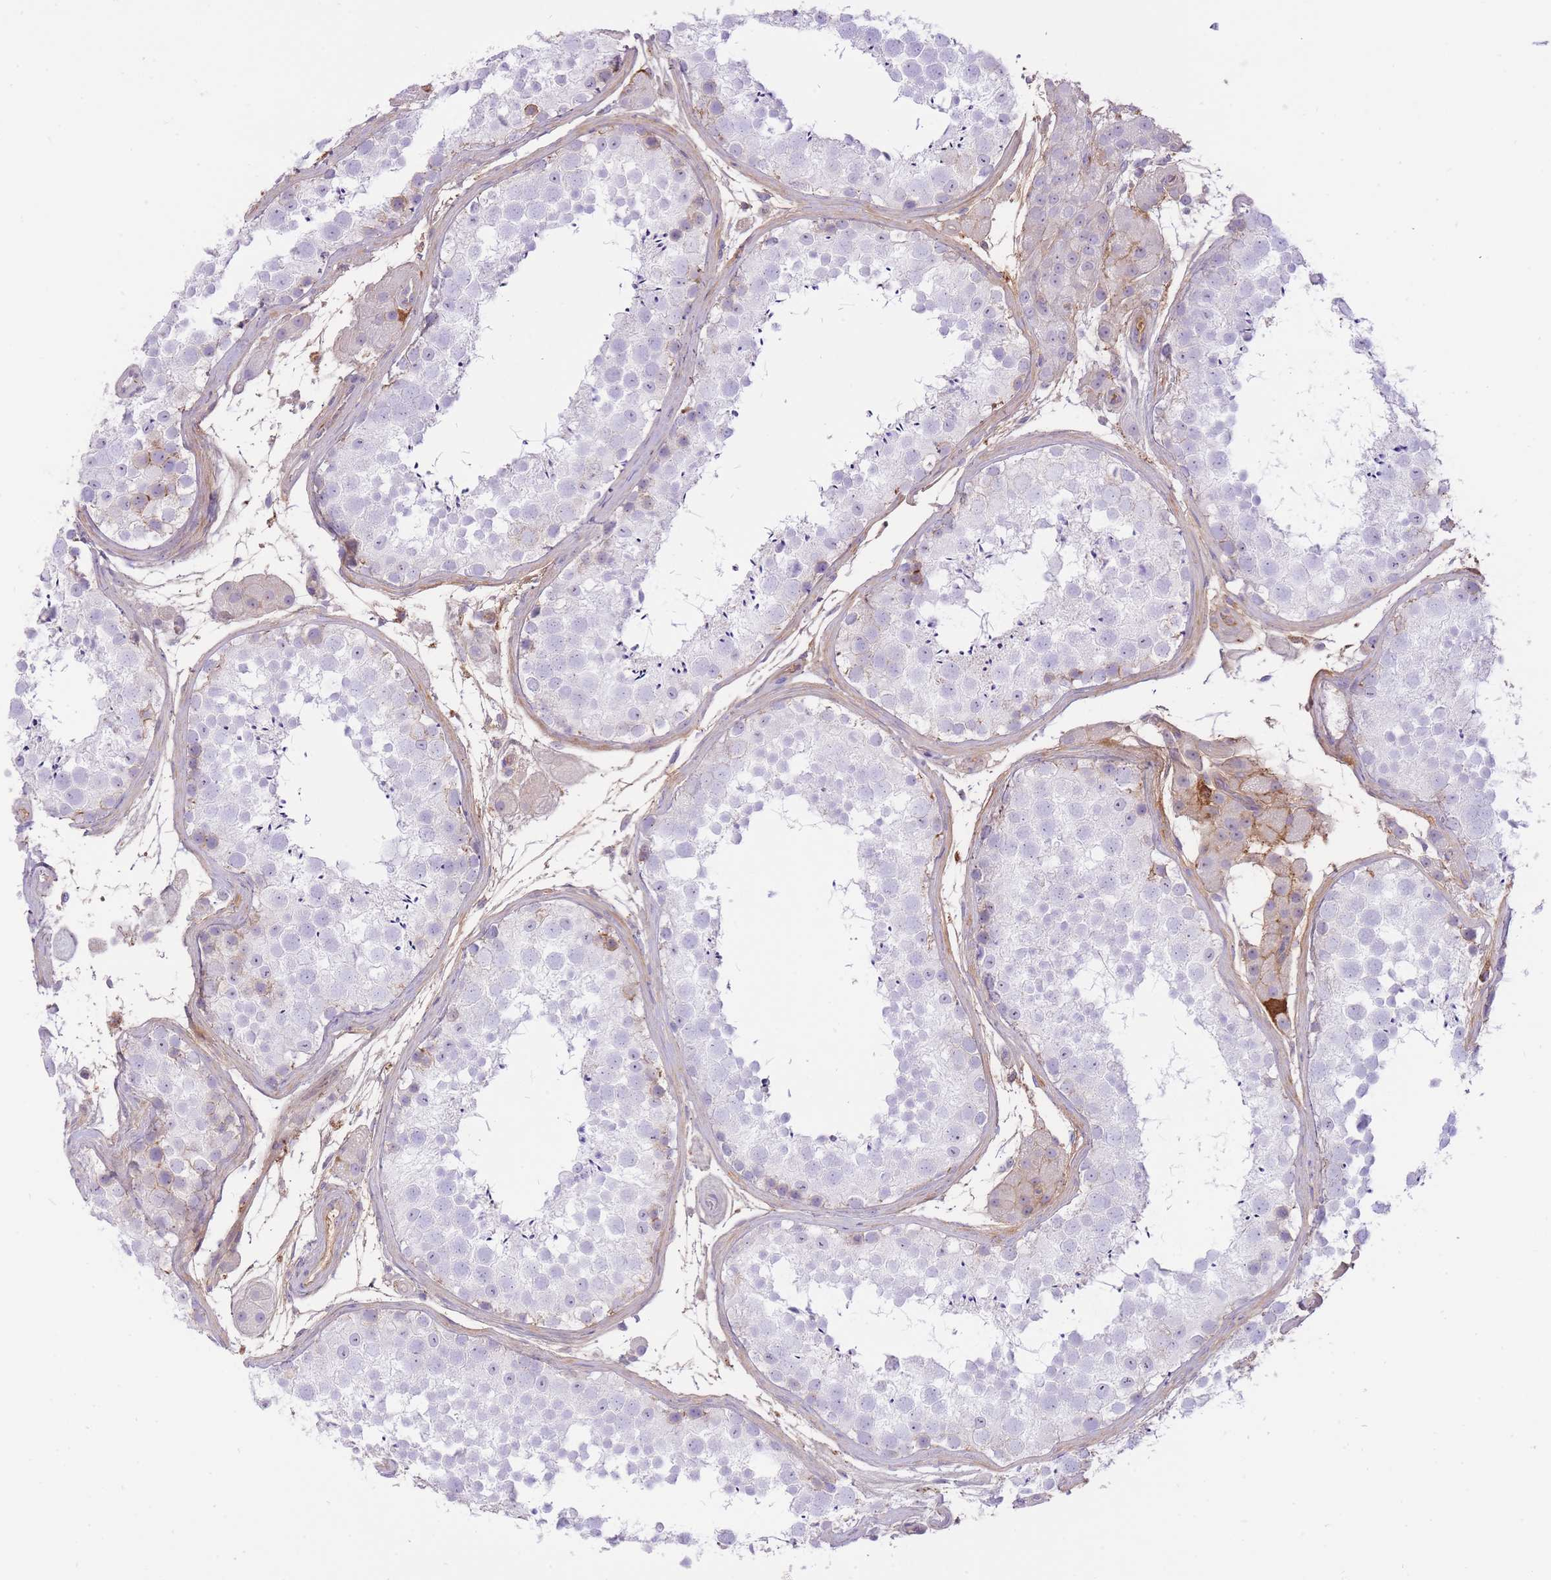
{"staining": {"intensity": "negative", "quantity": "none", "location": "none"}, "tissue": "testis", "cell_type": "Cells in seminiferous ducts", "image_type": "normal", "snomed": [{"axis": "morphology", "description": "Normal tissue, NOS"}, {"axis": "topography", "description": "Testis"}], "caption": "DAB (3,3'-diaminobenzidine) immunohistochemical staining of unremarkable testis reveals no significant staining in cells in seminiferous ducts. (DAB (3,3'-diaminobenzidine) IHC, high magnification).", "gene": "HRG", "patient": {"sex": "male", "age": 41}}